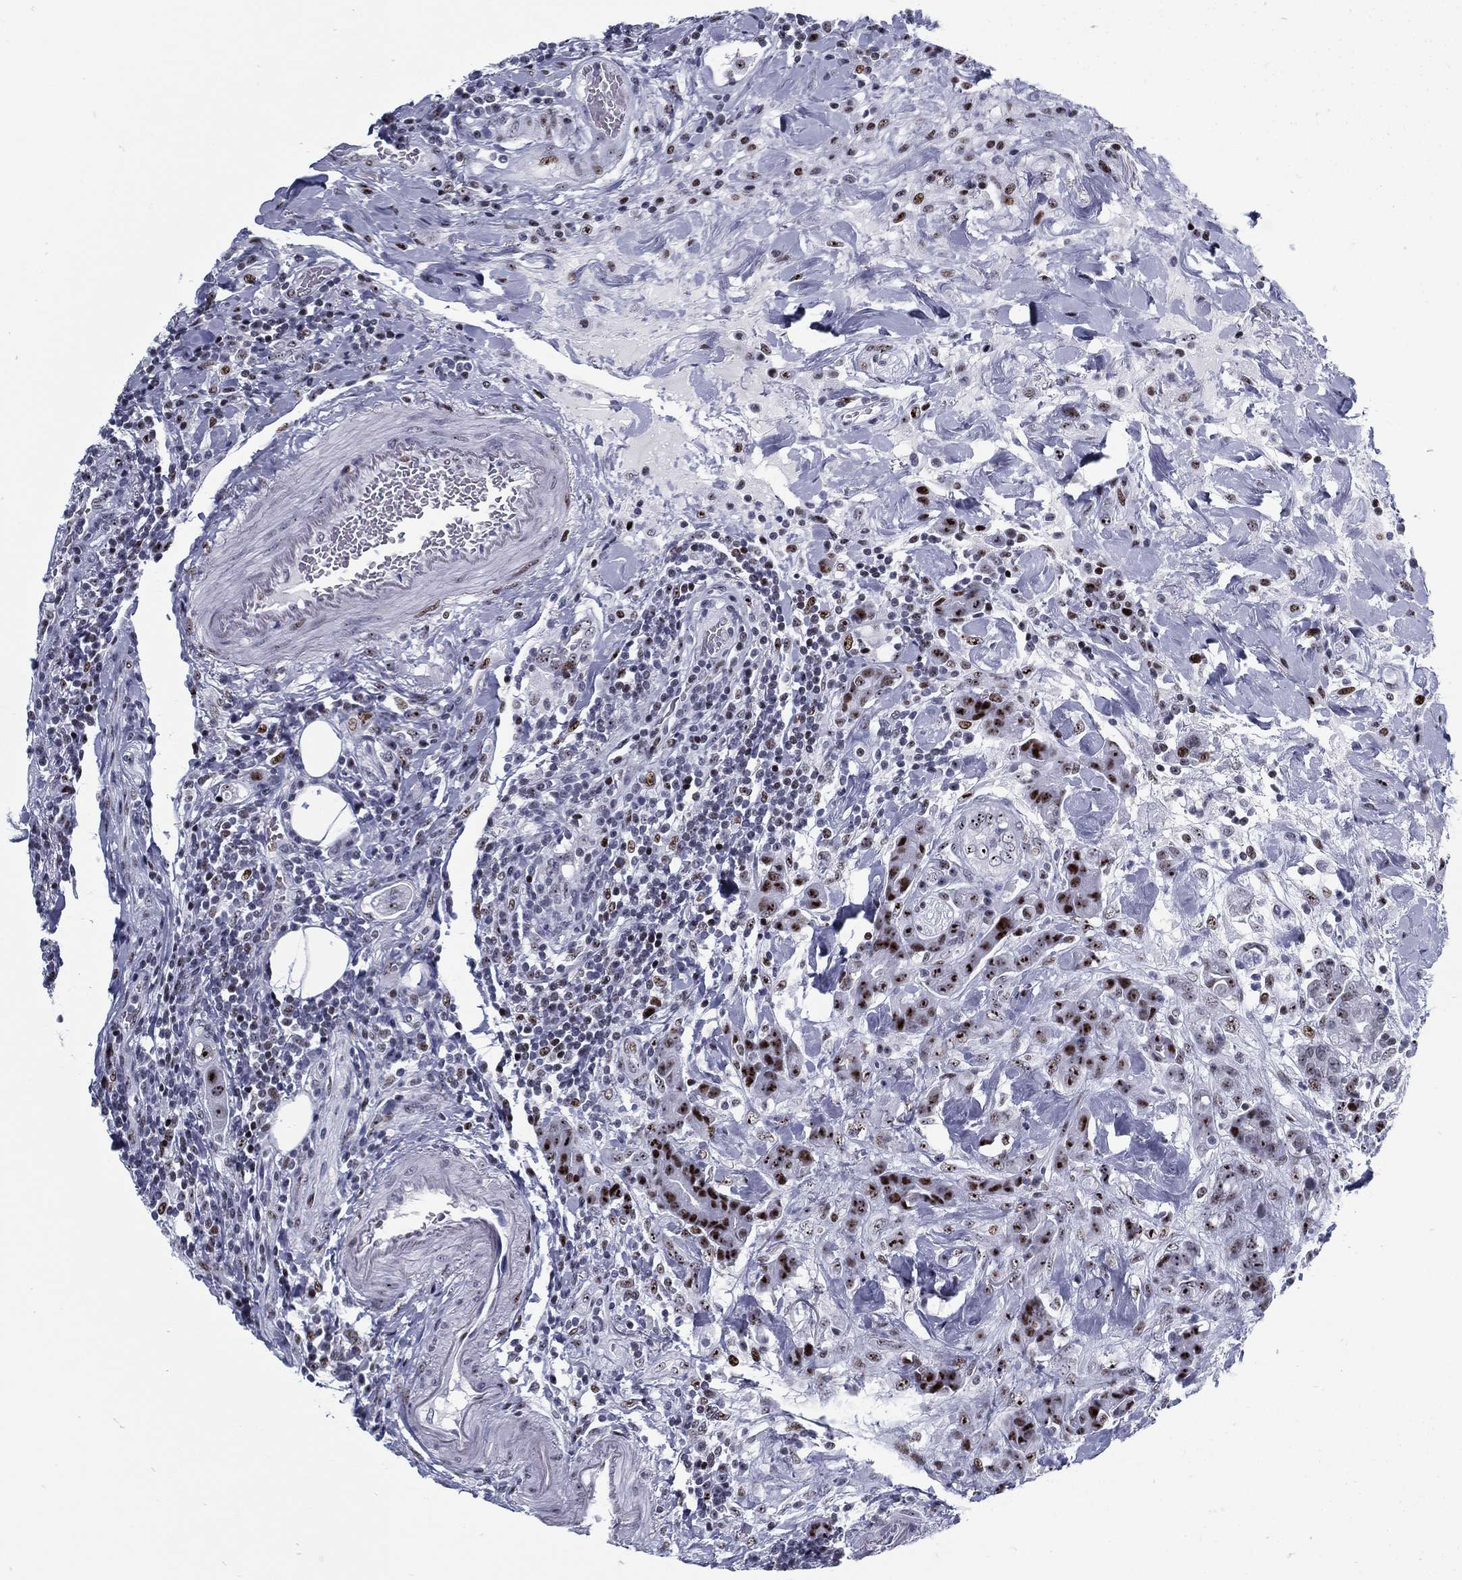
{"staining": {"intensity": "strong", "quantity": "<25%", "location": "nuclear"}, "tissue": "colorectal cancer", "cell_type": "Tumor cells", "image_type": "cancer", "snomed": [{"axis": "morphology", "description": "Adenocarcinoma, NOS"}, {"axis": "topography", "description": "Colon"}], "caption": "Colorectal adenocarcinoma stained with a brown dye exhibits strong nuclear positive positivity in approximately <25% of tumor cells.", "gene": "CYB561D2", "patient": {"sex": "female", "age": 69}}